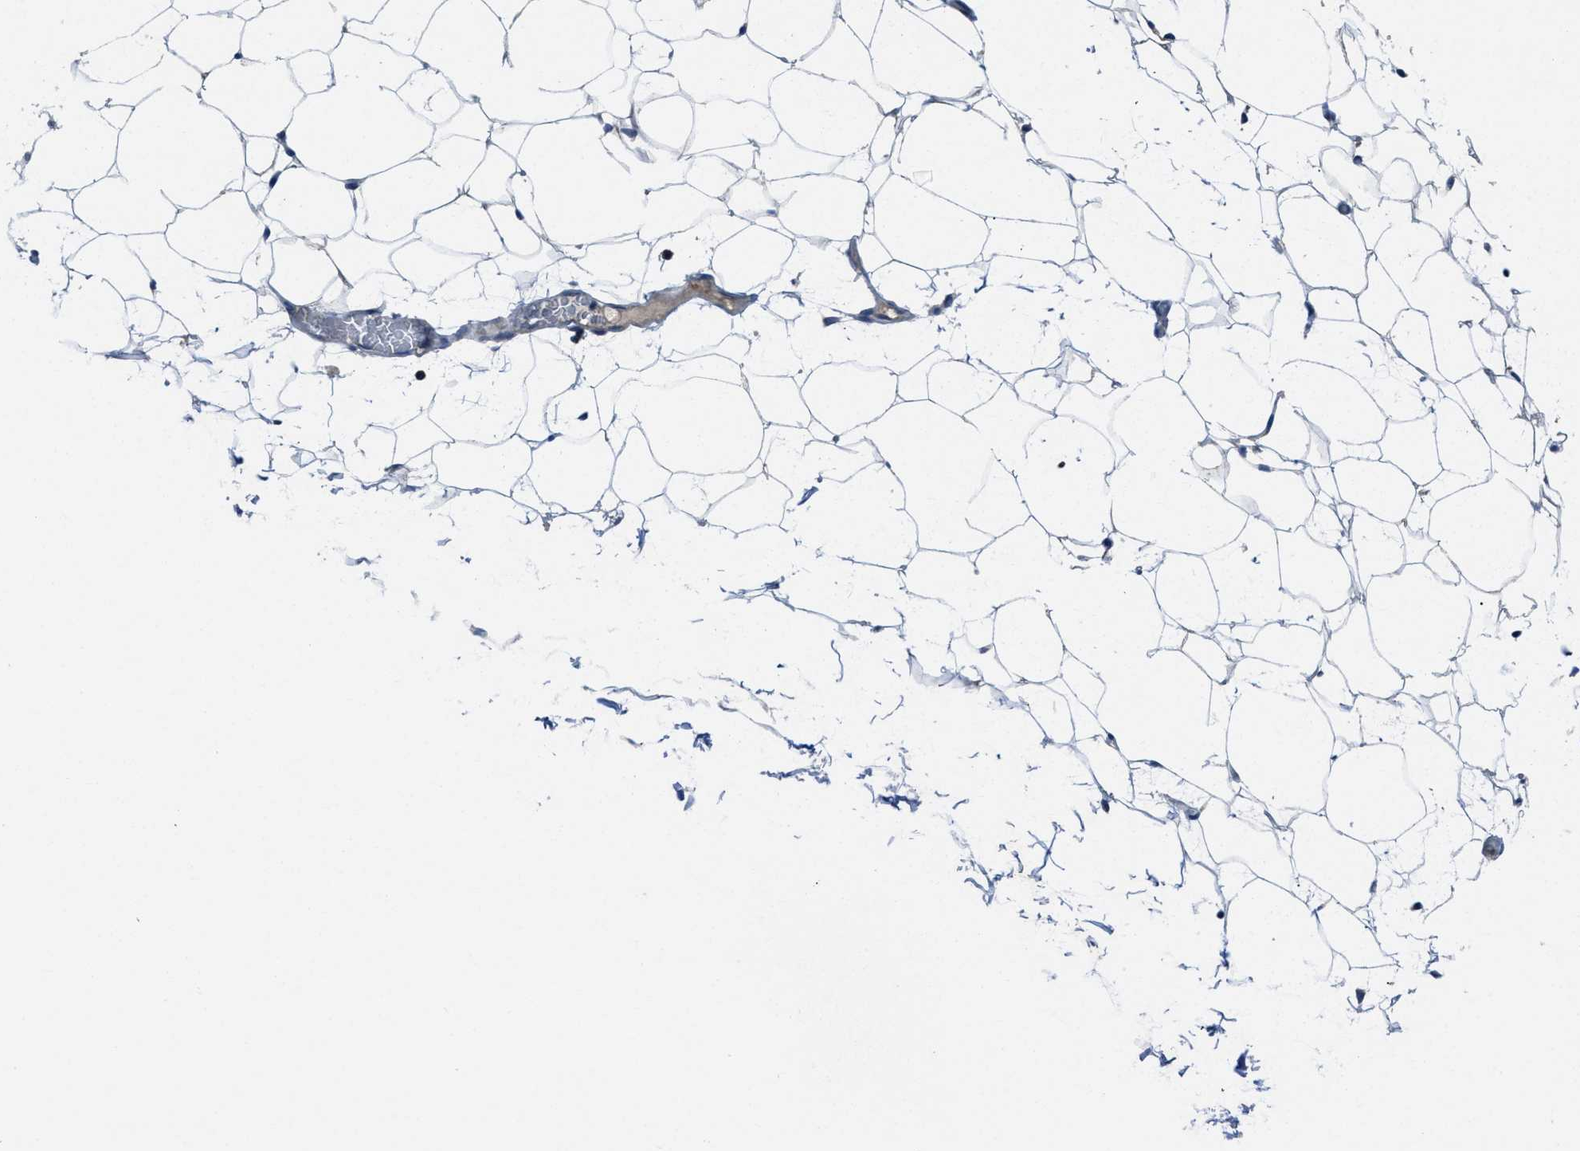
{"staining": {"intensity": "negative", "quantity": "none", "location": "none"}, "tissue": "adipose tissue", "cell_type": "Adipocytes", "image_type": "normal", "snomed": [{"axis": "morphology", "description": "Normal tissue, NOS"}, {"axis": "topography", "description": "Breast"}, {"axis": "topography", "description": "Soft tissue"}], "caption": "This is an IHC image of normal human adipose tissue. There is no positivity in adipocytes.", "gene": "MAP3K20", "patient": {"sex": "female", "age": 75}}